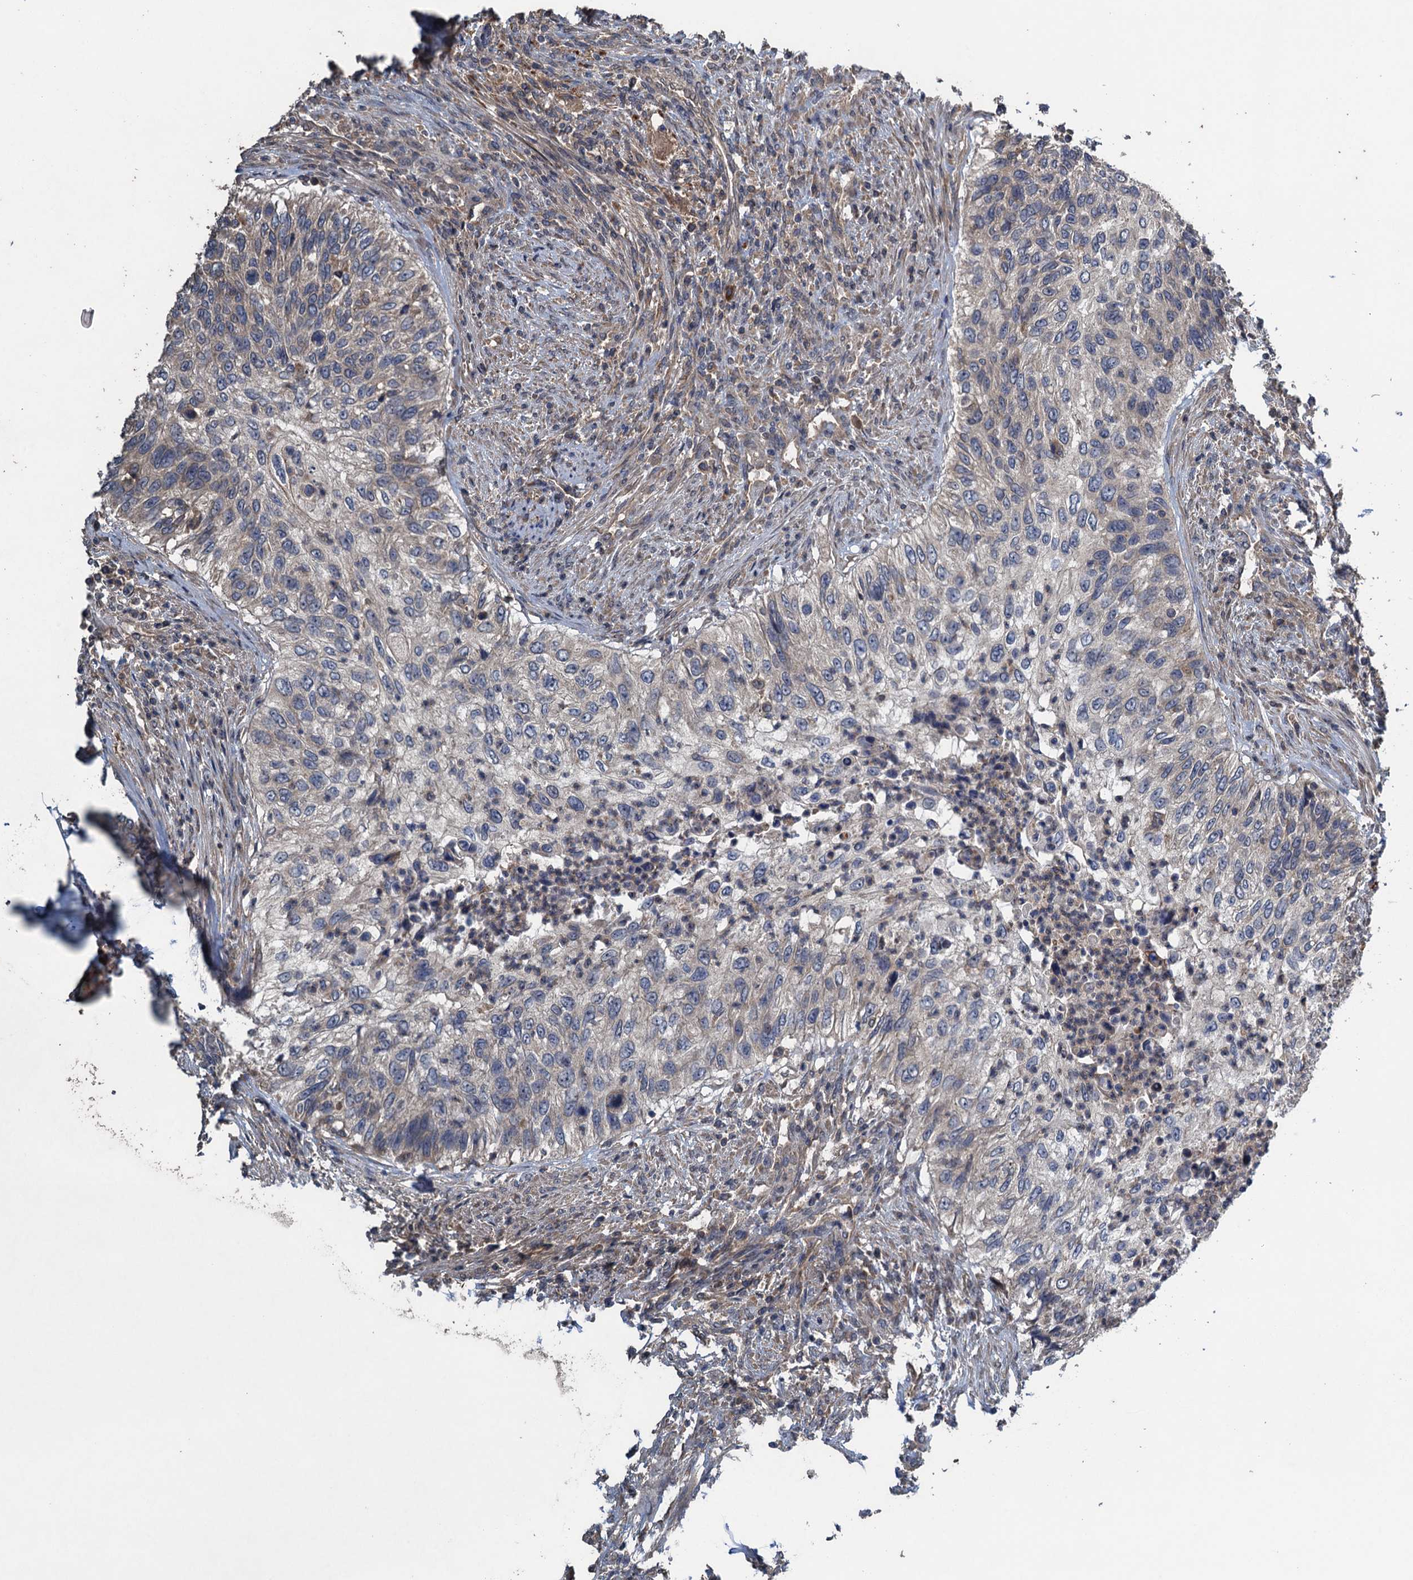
{"staining": {"intensity": "negative", "quantity": "none", "location": "none"}, "tissue": "urothelial cancer", "cell_type": "Tumor cells", "image_type": "cancer", "snomed": [{"axis": "morphology", "description": "Urothelial carcinoma, High grade"}, {"axis": "topography", "description": "Urinary bladder"}], "caption": "Tumor cells are negative for protein expression in human urothelial cancer. (DAB (3,3'-diaminobenzidine) immunohistochemistry (IHC), high magnification).", "gene": "CNTN5", "patient": {"sex": "female", "age": 60}}